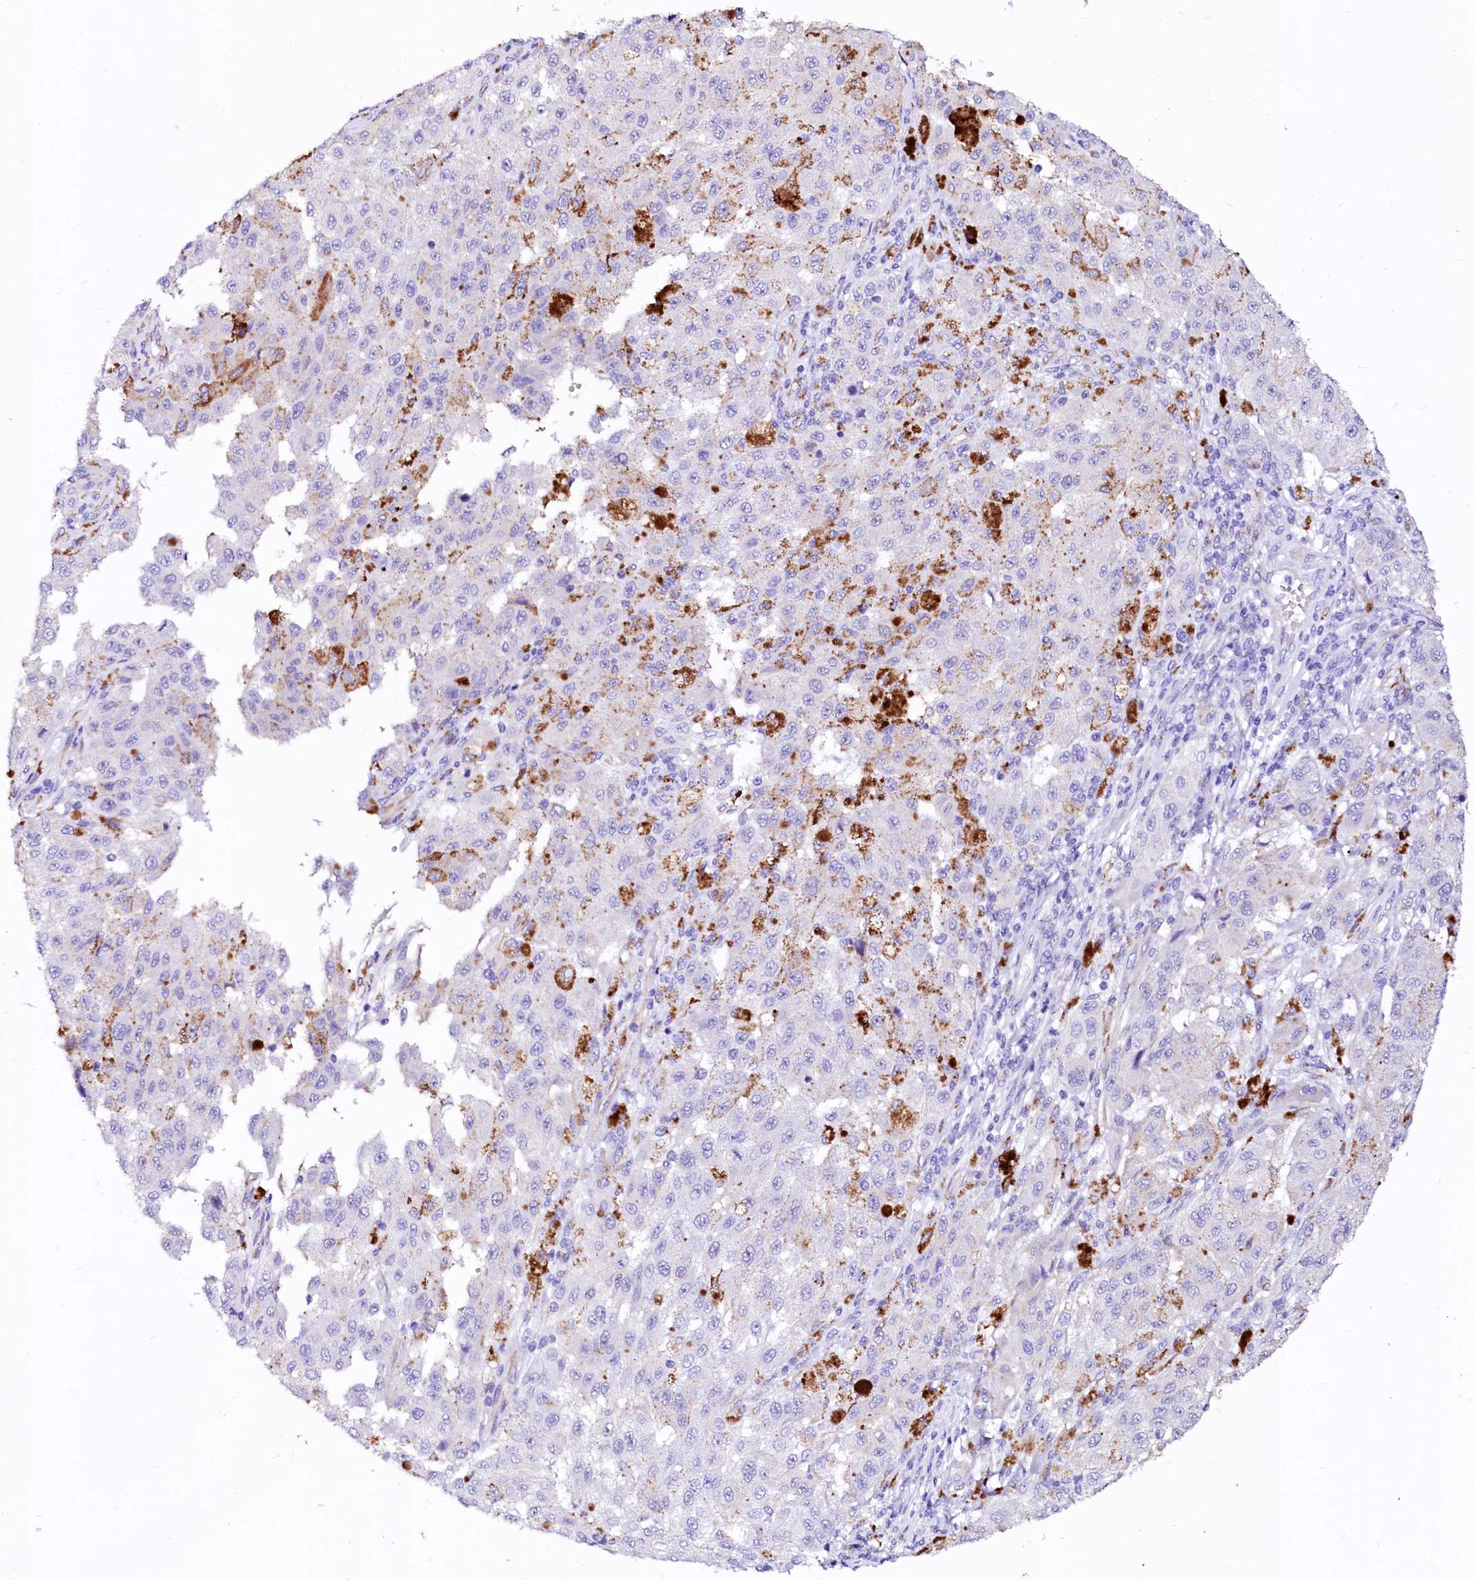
{"staining": {"intensity": "negative", "quantity": "none", "location": "none"}, "tissue": "melanoma", "cell_type": "Tumor cells", "image_type": "cancer", "snomed": [{"axis": "morphology", "description": "Malignant melanoma, NOS"}, {"axis": "topography", "description": "Skin"}], "caption": "The photomicrograph demonstrates no staining of tumor cells in melanoma. (DAB (3,3'-diaminobenzidine) immunohistochemistry, high magnification).", "gene": "SFR1", "patient": {"sex": "female", "age": 64}}